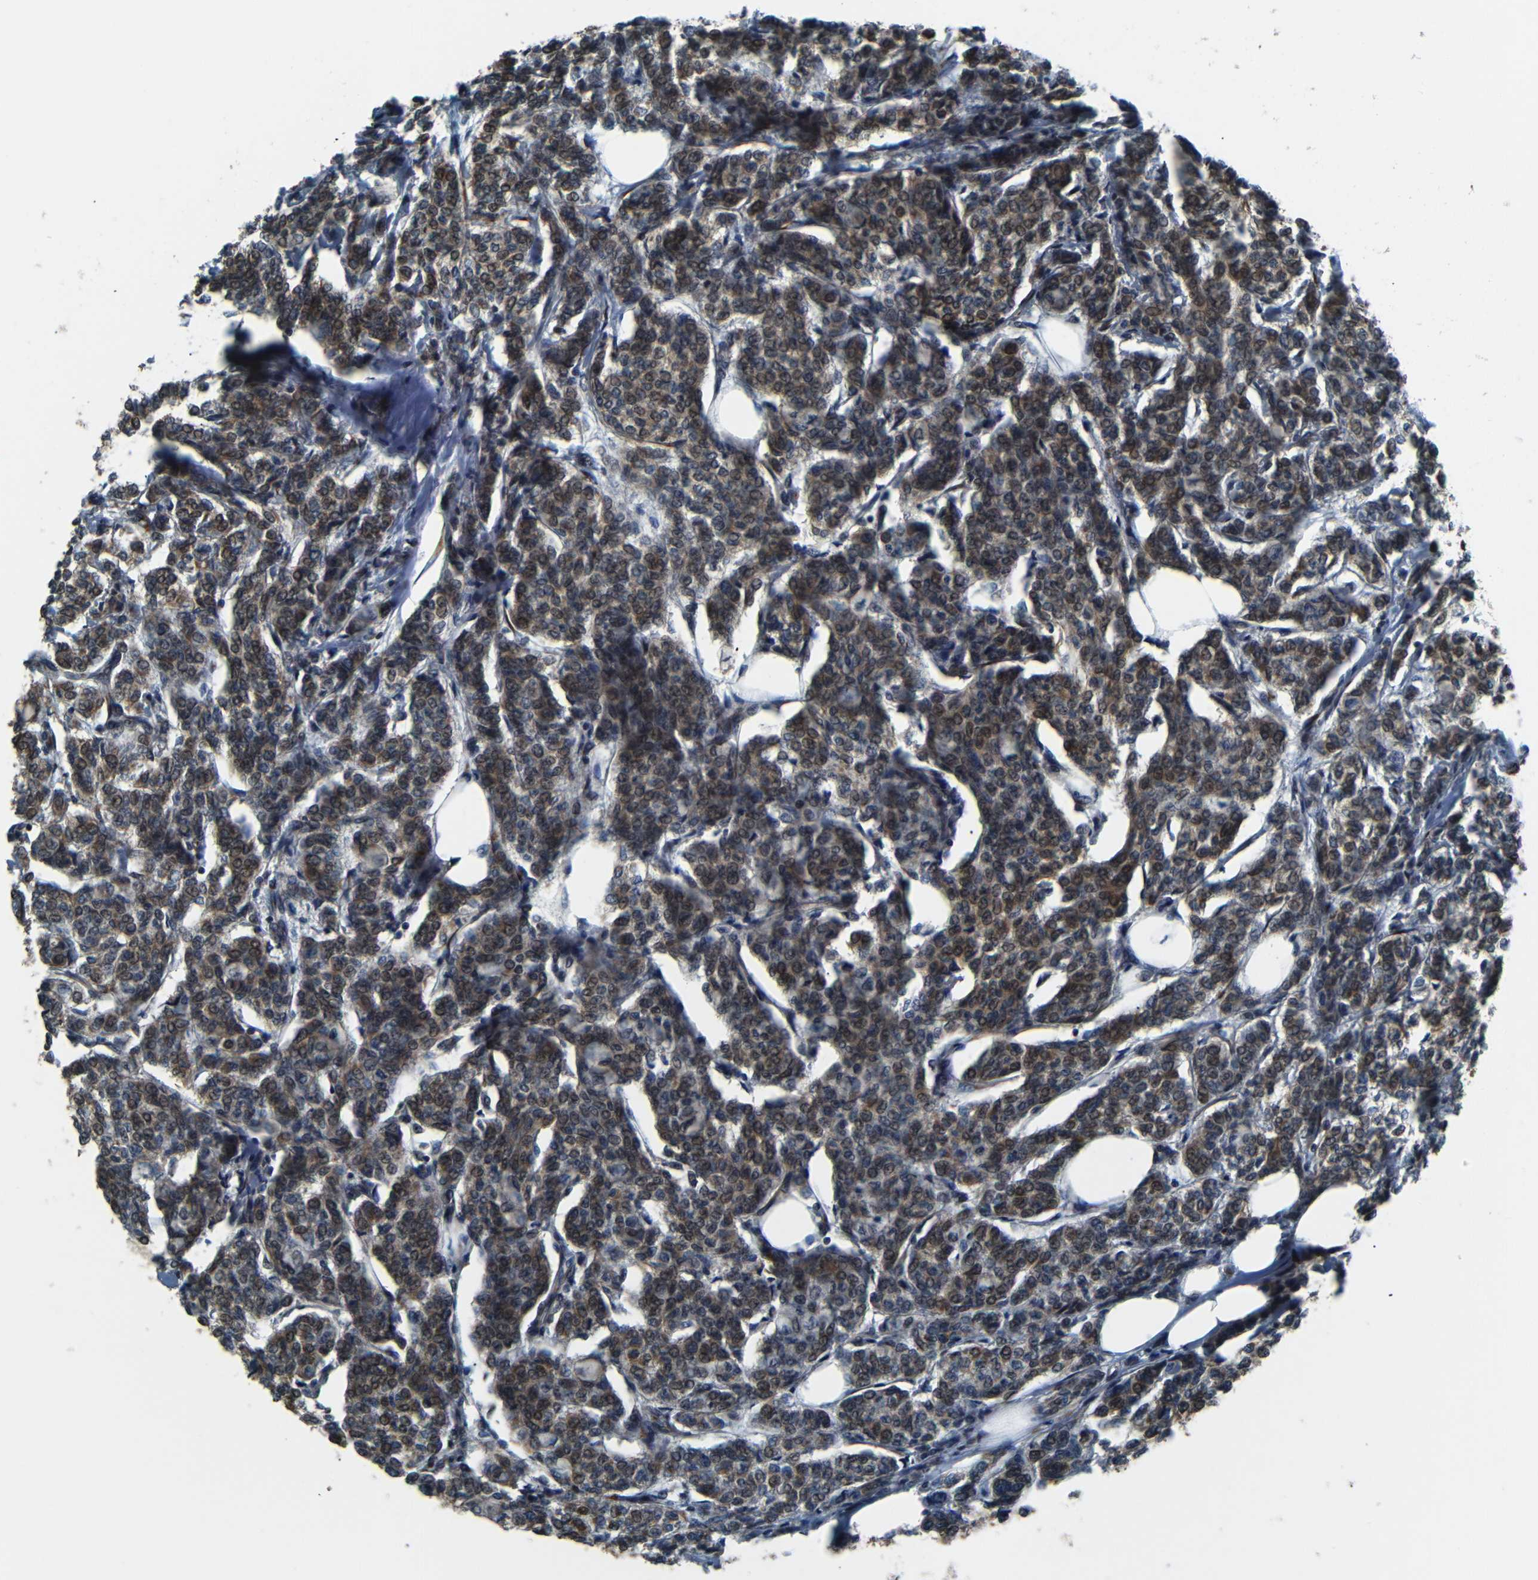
{"staining": {"intensity": "moderate", "quantity": ">75%", "location": "cytoplasmic/membranous,nuclear"}, "tissue": "breast cancer", "cell_type": "Tumor cells", "image_type": "cancer", "snomed": [{"axis": "morphology", "description": "Lobular carcinoma"}, {"axis": "topography", "description": "Breast"}], "caption": "Human lobular carcinoma (breast) stained for a protein (brown) demonstrates moderate cytoplasmic/membranous and nuclear positive positivity in about >75% of tumor cells.", "gene": "AKAP9", "patient": {"sex": "female", "age": 60}}